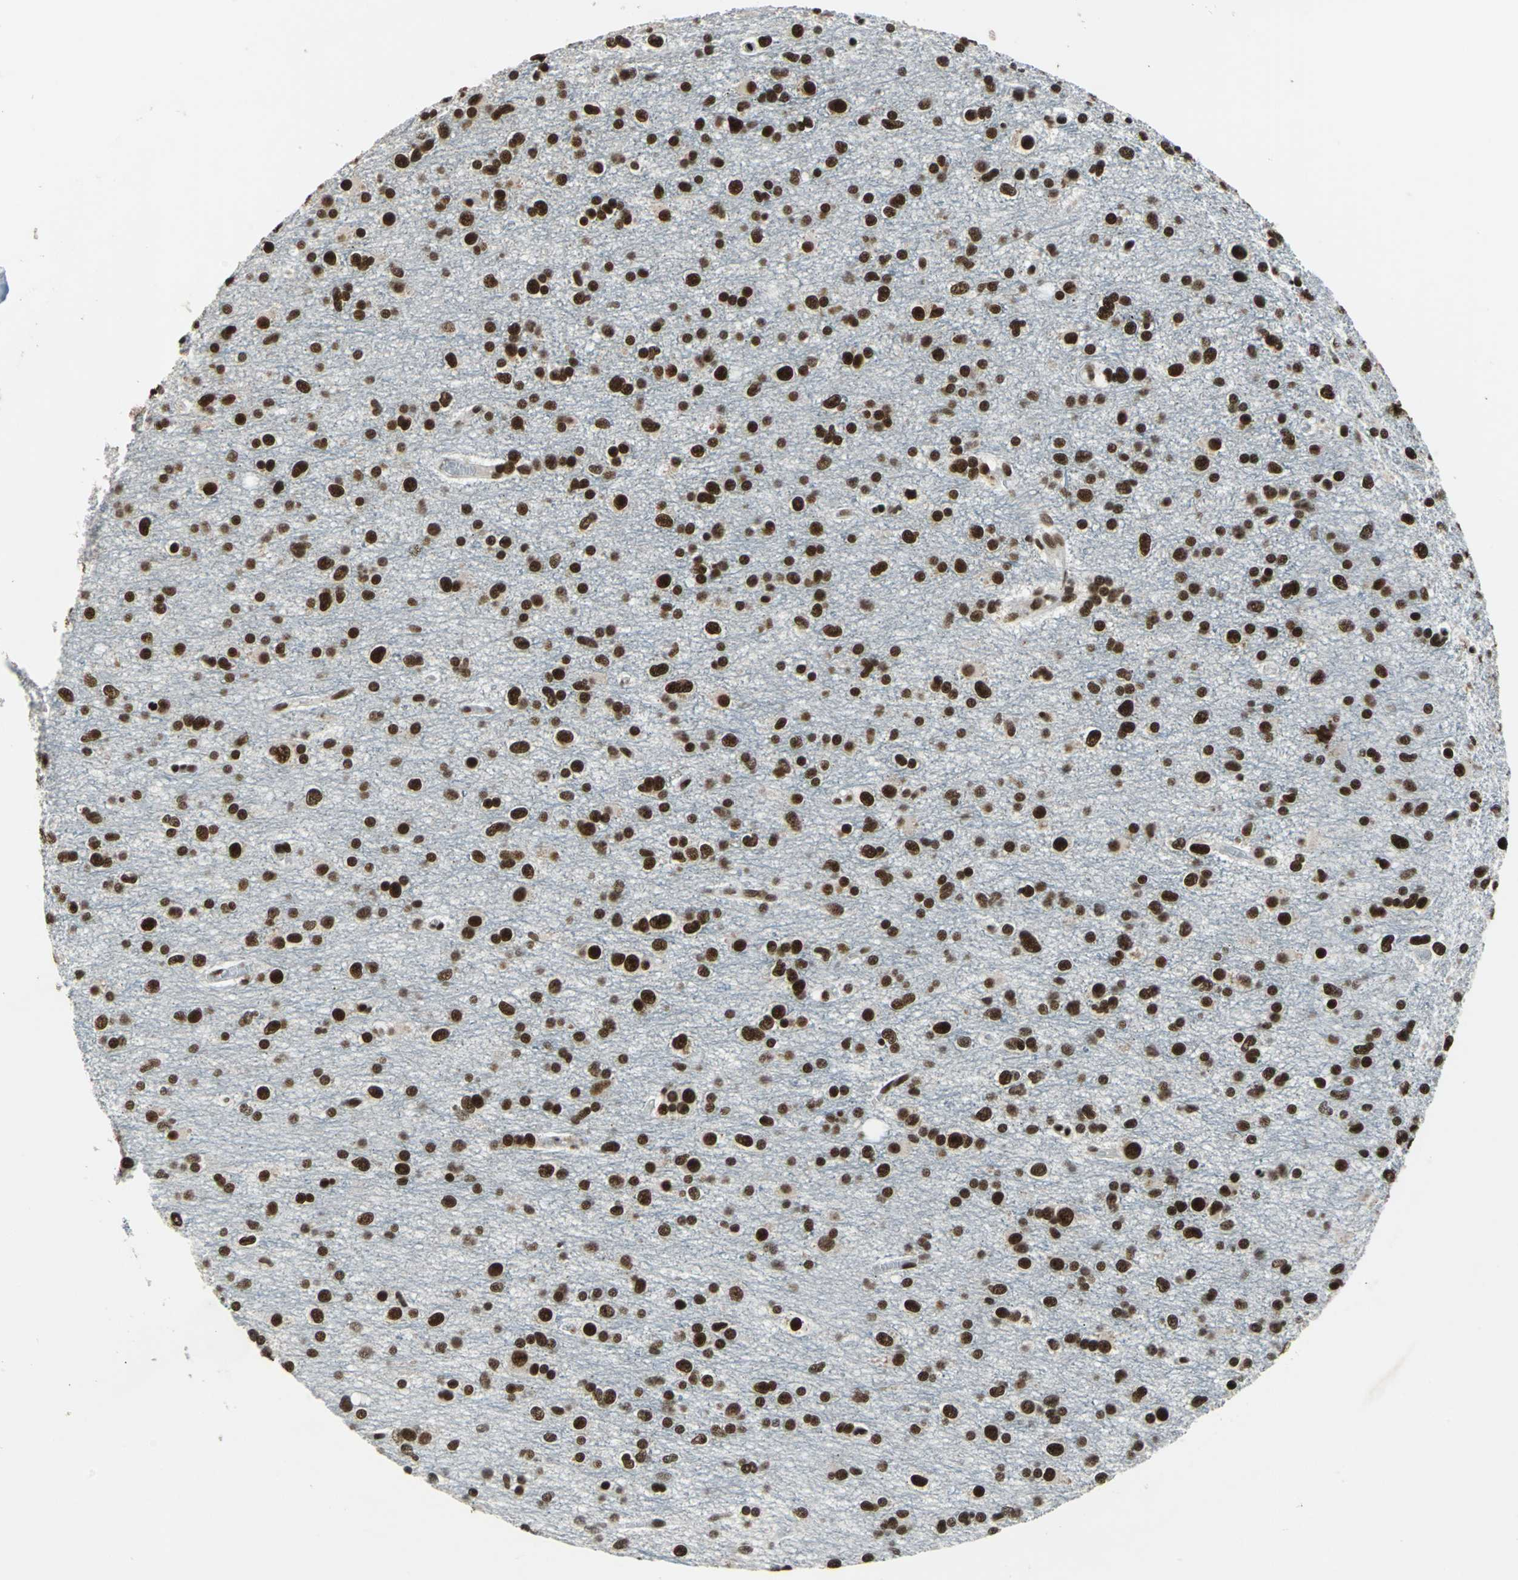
{"staining": {"intensity": "strong", "quantity": ">75%", "location": "nuclear"}, "tissue": "glioma", "cell_type": "Tumor cells", "image_type": "cancer", "snomed": [{"axis": "morphology", "description": "Glioma, malignant, Low grade"}, {"axis": "topography", "description": "Brain"}], "caption": "This micrograph shows malignant glioma (low-grade) stained with immunohistochemistry (IHC) to label a protein in brown. The nuclear of tumor cells show strong positivity for the protein. Nuclei are counter-stained blue.", "gene": "BCLAF1", "patient": {"sex": "male", "age": 42}}